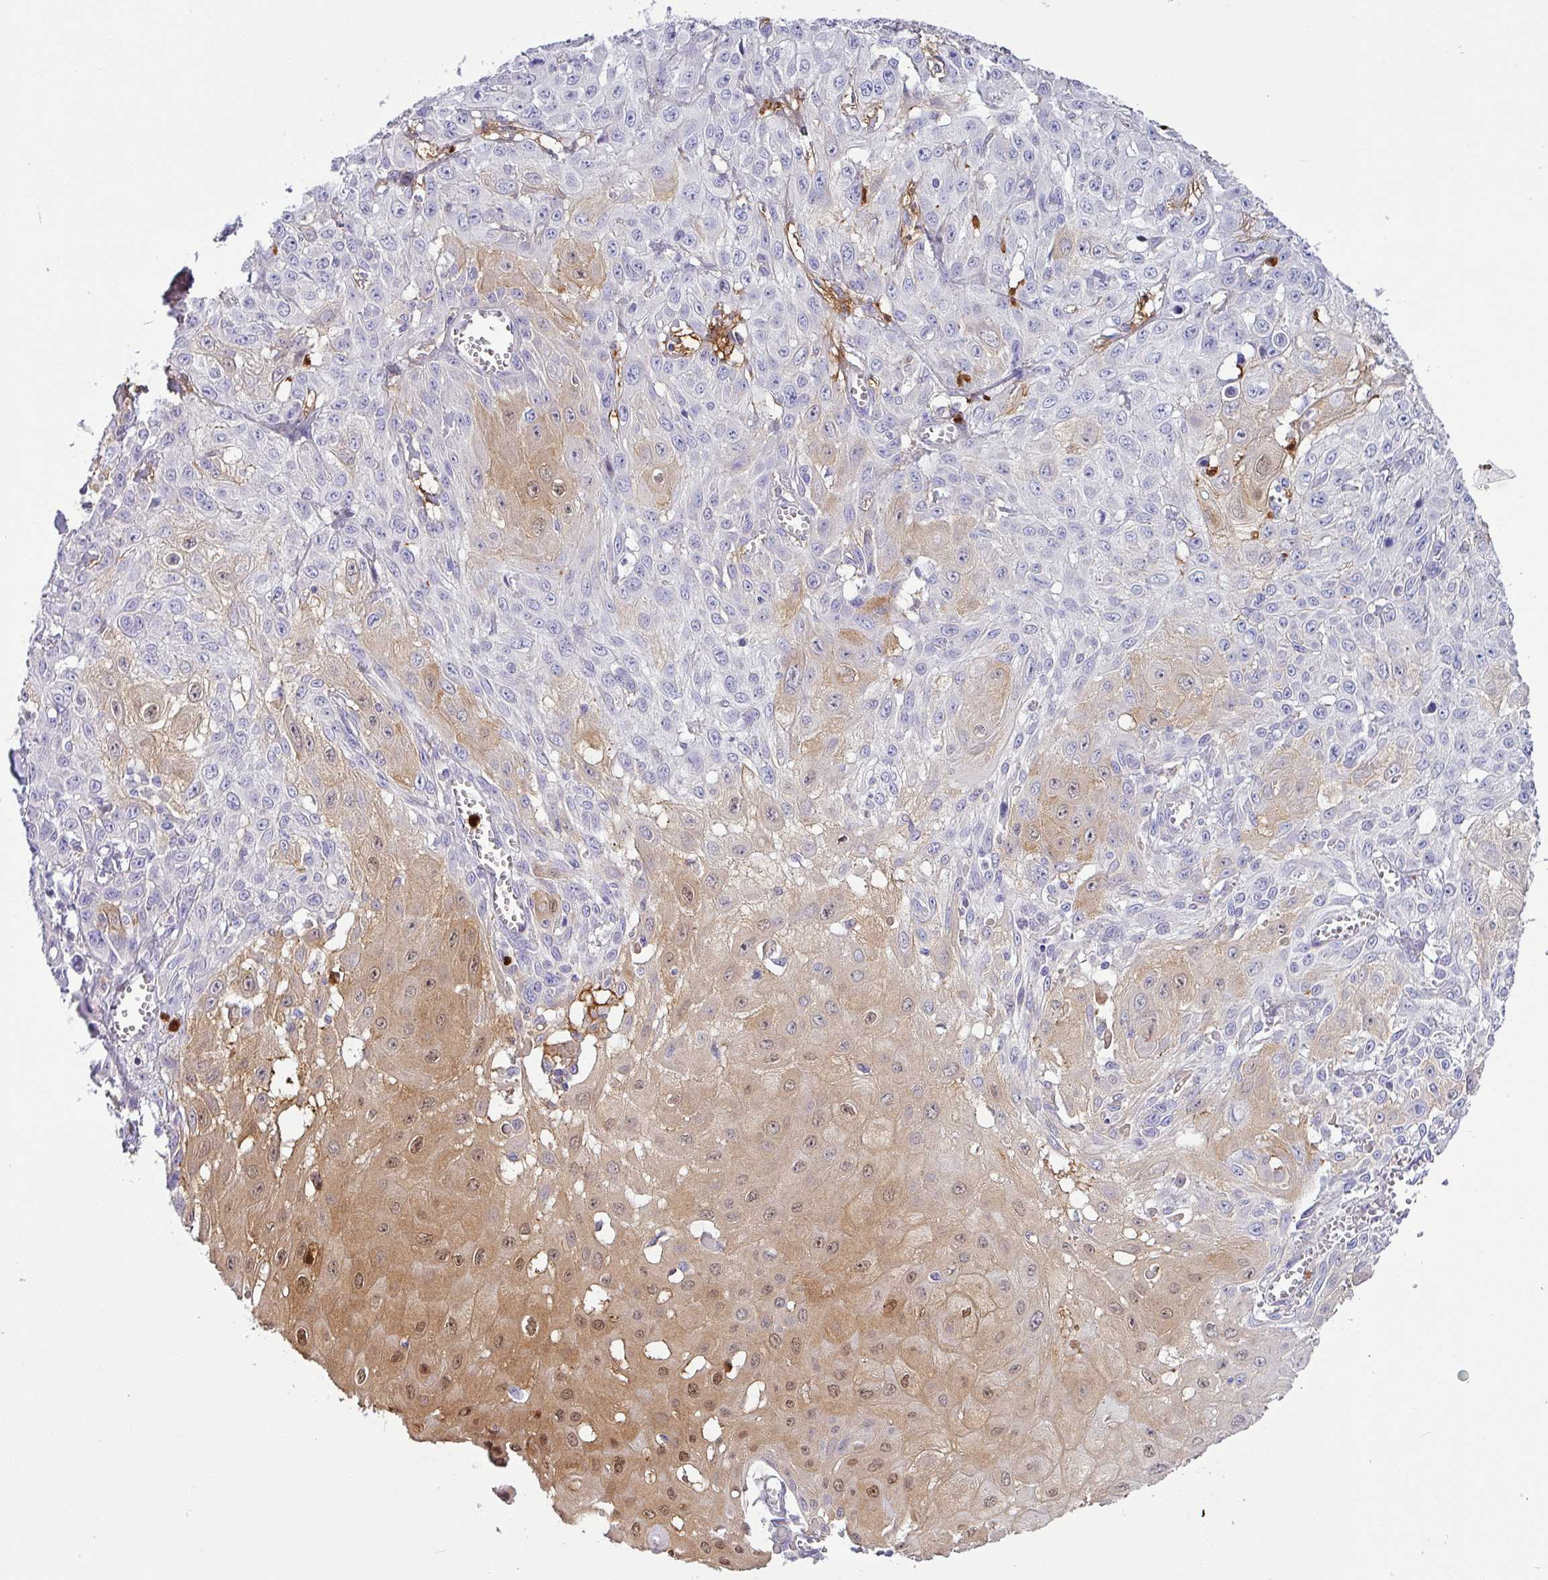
{"staining": {"intensity": "moderate", "quantity": "<25%", "location": "cytoplasmic/membranous,nuclear"}, "tissue": "skin cancer", "cell_type": "Tumor cells", "image_type": "cancer", "snomed": [{"axis": "morphology", "description": "Squamous cell carcinoma, NOS"}, {"axis": "topography", "description": "Skin"}, {"axis": "topography", "description": "Vulva"}], "caption": "This image exhibits IHC staining of human skin squamous cell carcinoma, with low moderate cytoplasmic/membranous and nuclear positivity in about <25% of tumor cells.", "gene": "SH2D3C", "patient": {"sex": "female", "age": 71}}